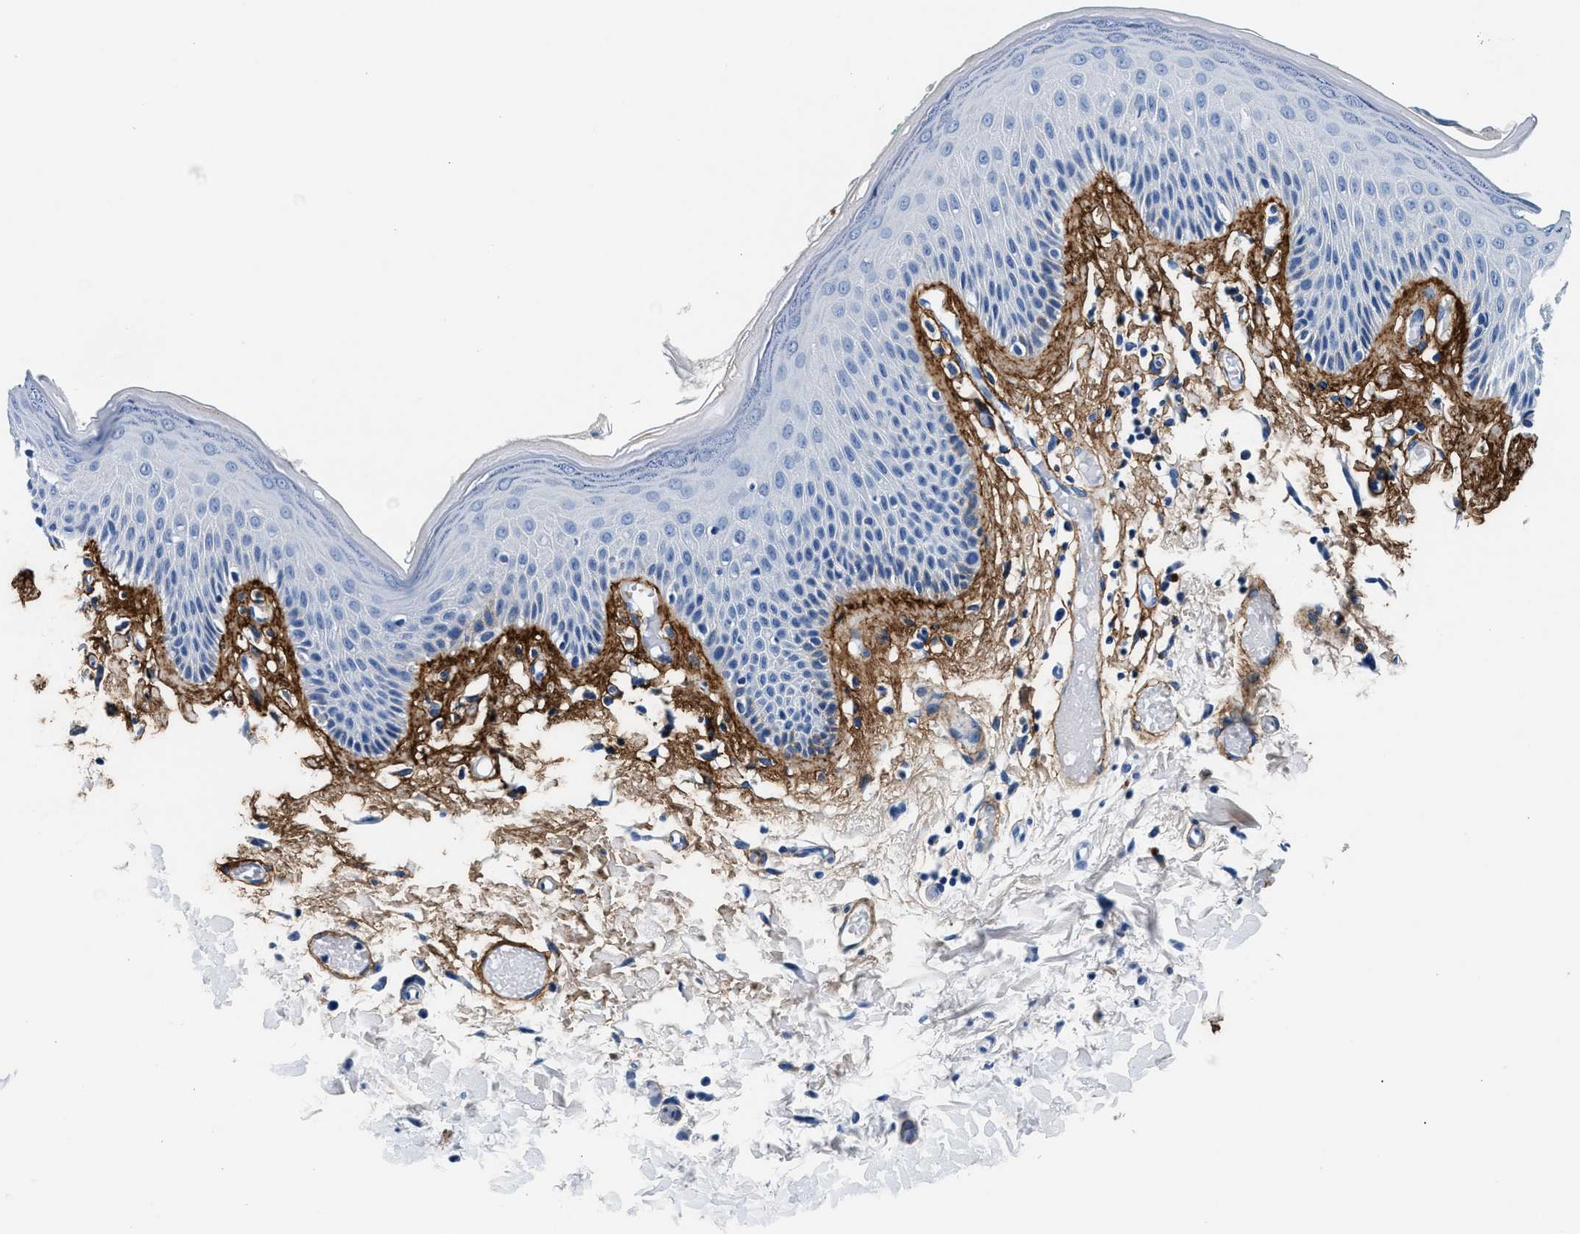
{"staining": {"intensity": "negative", "quantity": "none", "location": "none"}, "tissue": "skin", "cell_type": "Epidermal cells", "image_type": "normal", "snomed": [{"axis": "morphology", "description": "Normal tissue, NOS"}, {"axis": "topography", "description": "Vulva"}], "caption": "IHC histopathology image of unremarkable skin: skin stained with DAB displays no significant protein positivity in epidermal cells. (DAB (3,3'-diaminobenzidine) immunohistochemistry with hematoxylin counter stain).", "gene": "TNR", "patient": {"sex": "female", "age": 73}}